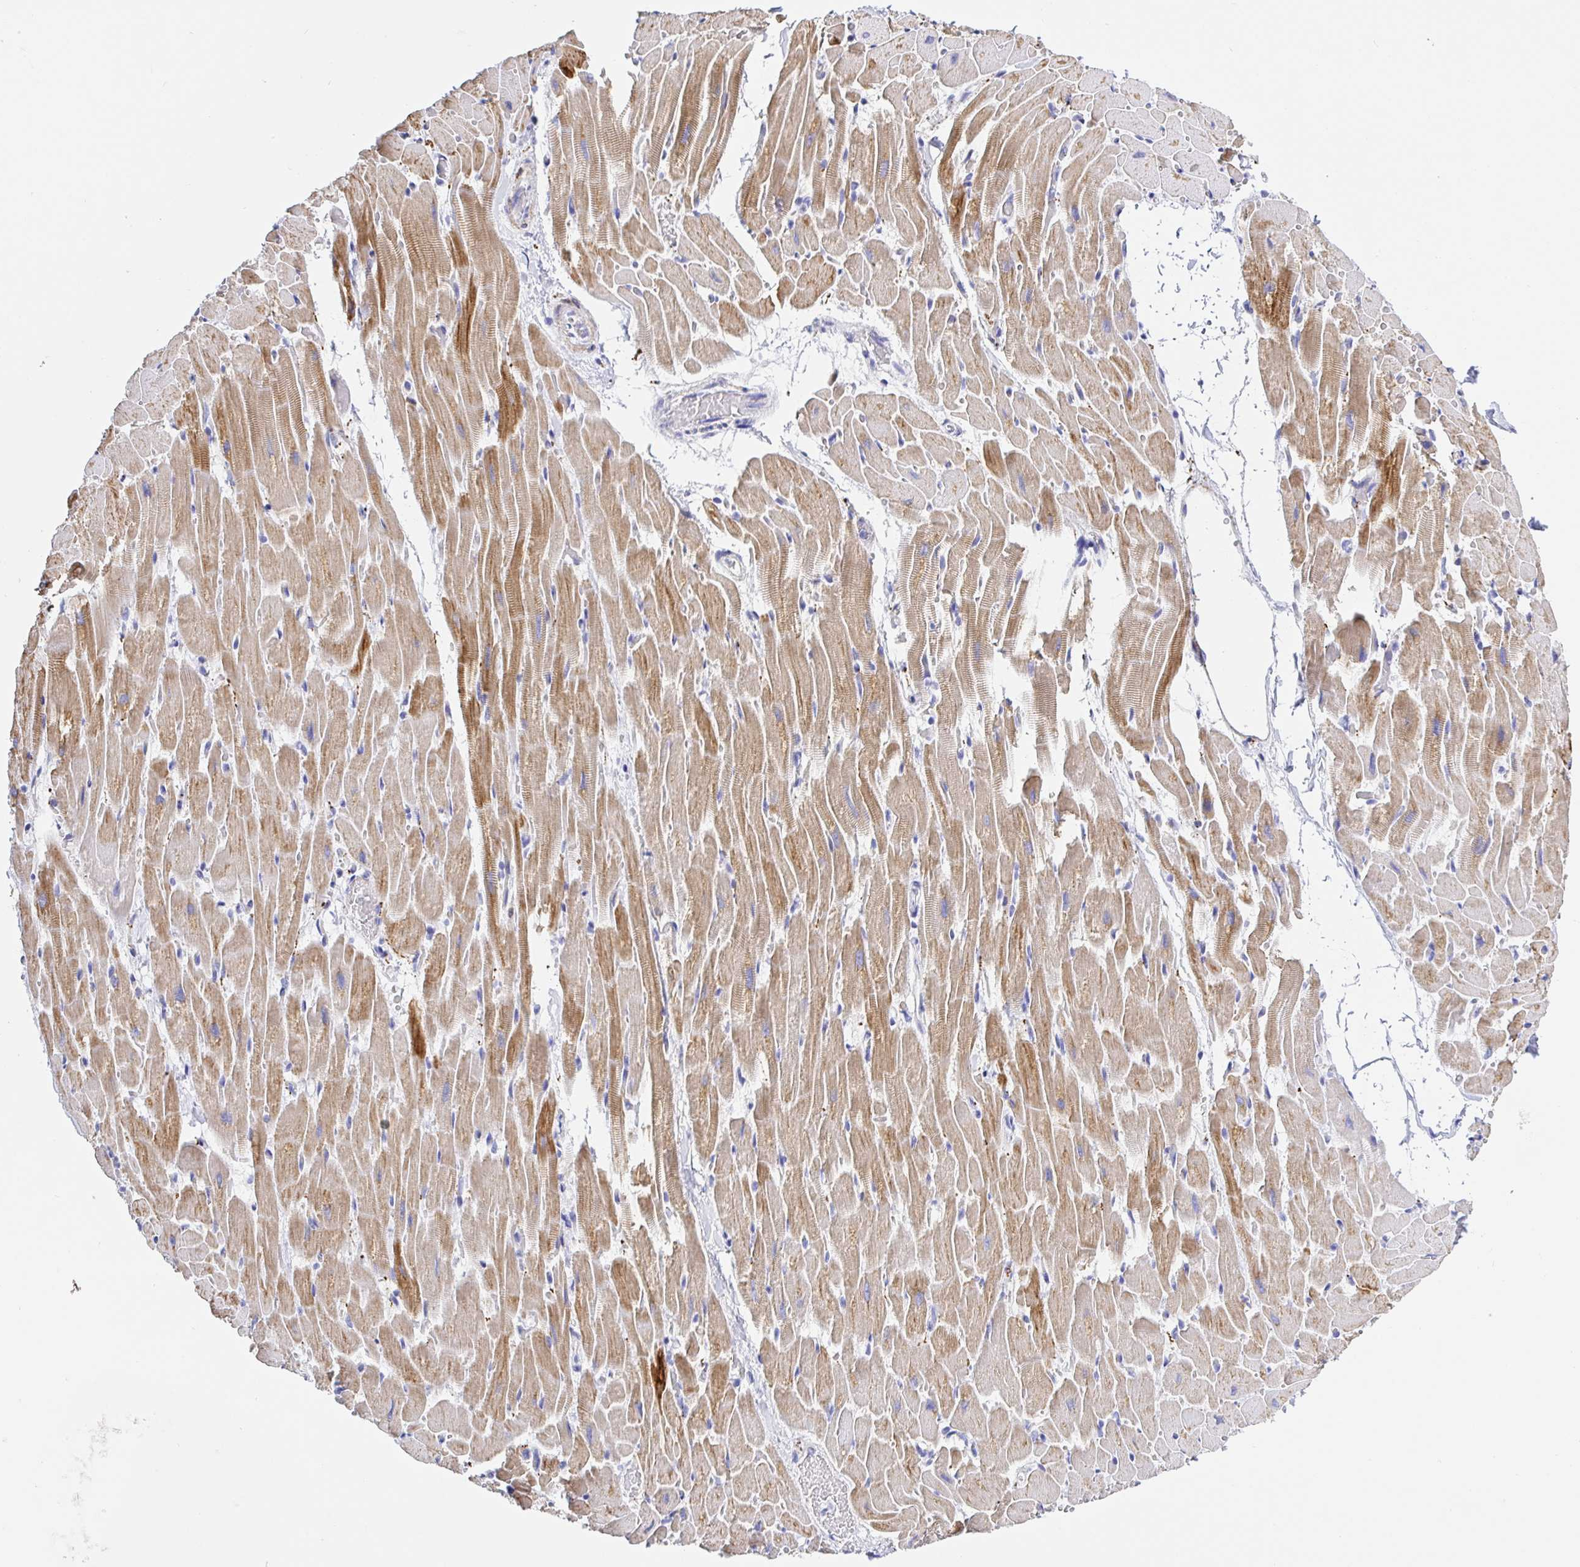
{"staining": {"intensity": "moderate", "quantity": ">75%", "location": "cytoplasmic/membranous"}, "tissue": "heart muscle", "cell_type": "Cardiomyocytes", "image_type": "normal", "snomed": [{"axis": "morphology", "description": "Normal tissue, NOS"}, {"axis": "topography", "description": "Heart"}], "caption": "Protein positivity by IHC shows moderate cytoplasmic/membranous staining in about >75% of cardiomyocytes in unremarkable heart muscle.", "gene": "MAOA", "patient": {"sex": "male", "age": 37}}